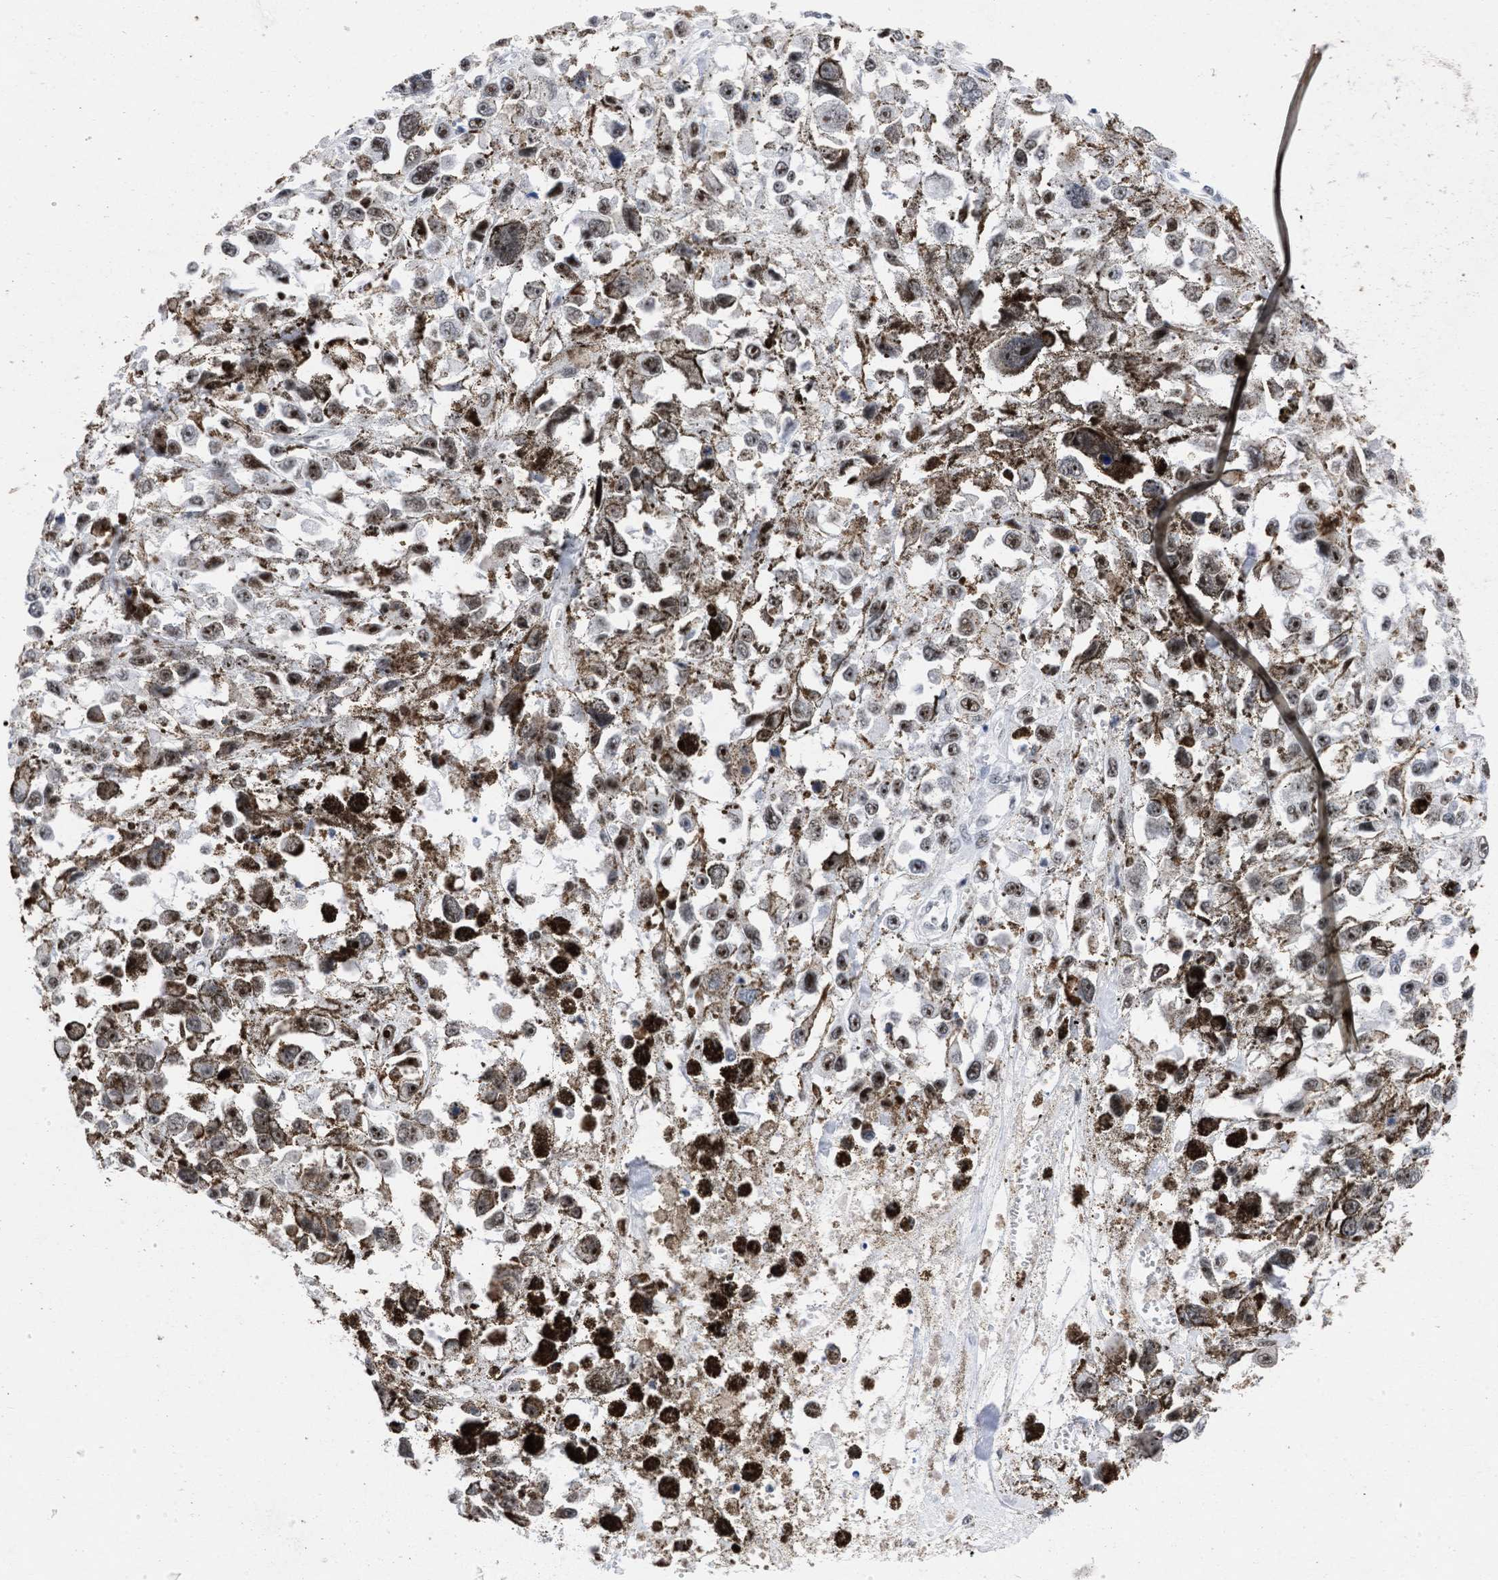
{"staining": {"intensity": "moderate", "quantity": ">75%", "location": "nuclear"}, "tissue": "melanoma", "cell_type": "Tumor cells", "image_type": "cancer", "snomed": [{"axis": "morphology", "description": "Malignant melanoma, Metastatic site"}, {"axis": "topography", "description": "Lymph node"}], "caption": "Immunohistochemistry (DAB (3,3'-diaminobenzidine)) staining of human malignant melanoma (metastatic site) displays moderate nuclear protein staining in about >75% of tumor cells.", "gene": "DDX41", "patient": {"sex": "male", "age": 59}}